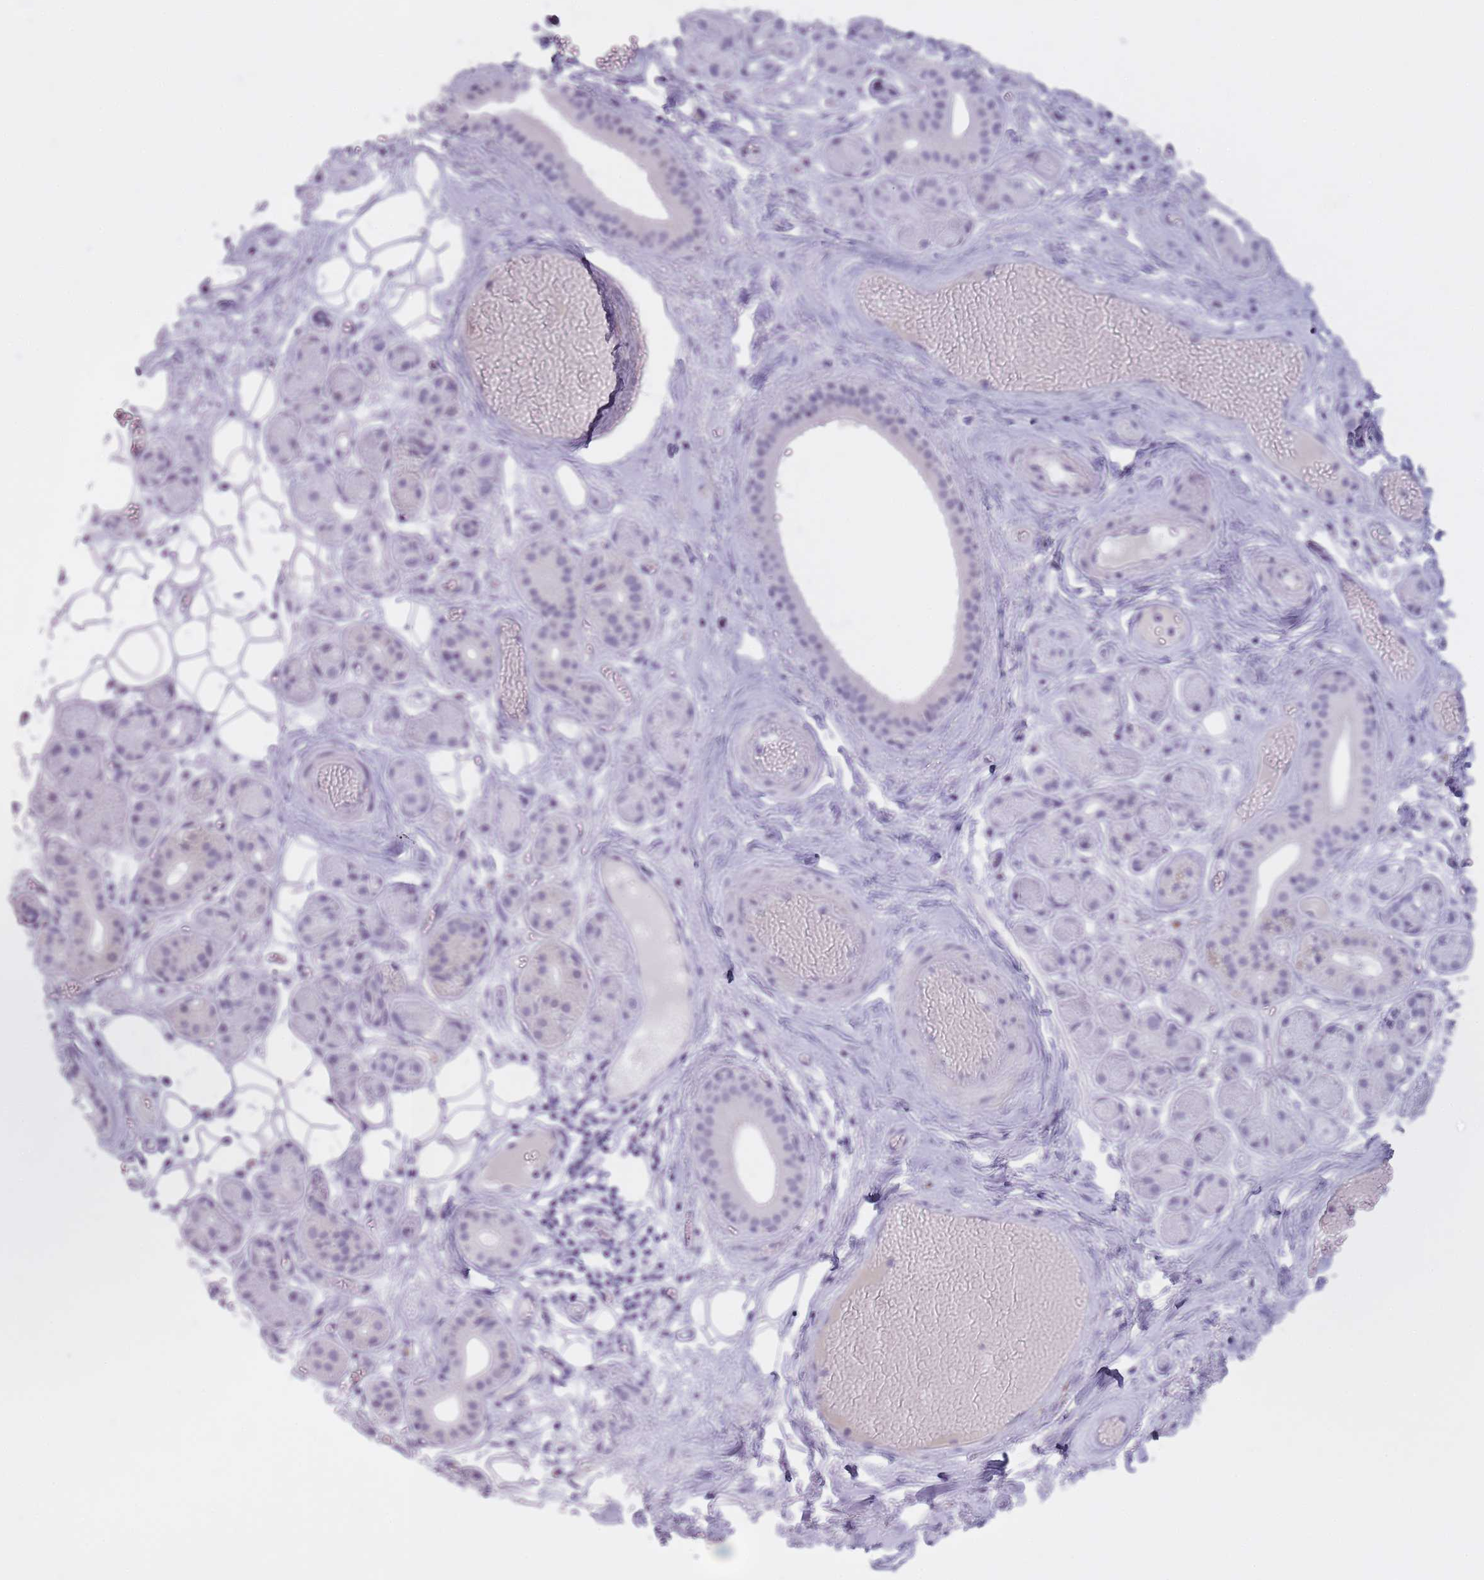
{"staining": {"intensity": "negative", "quantity": "none", "location": "none"}, "tissue": "salivary gland", "cell_type": "Glandular cells", "image_type": "normal", "snomed": [{"axis": "morphology", "description": "Normal tissue, NOS"}, {"axis": "topography", "description": "Salivary gland"}], "caption": "A photomicrograph of salivary gland stained for a protein displays no brown staining in glandular cells.", "gene": "GOLGA6A", "patient": {"sex": "male", "age": 82}}